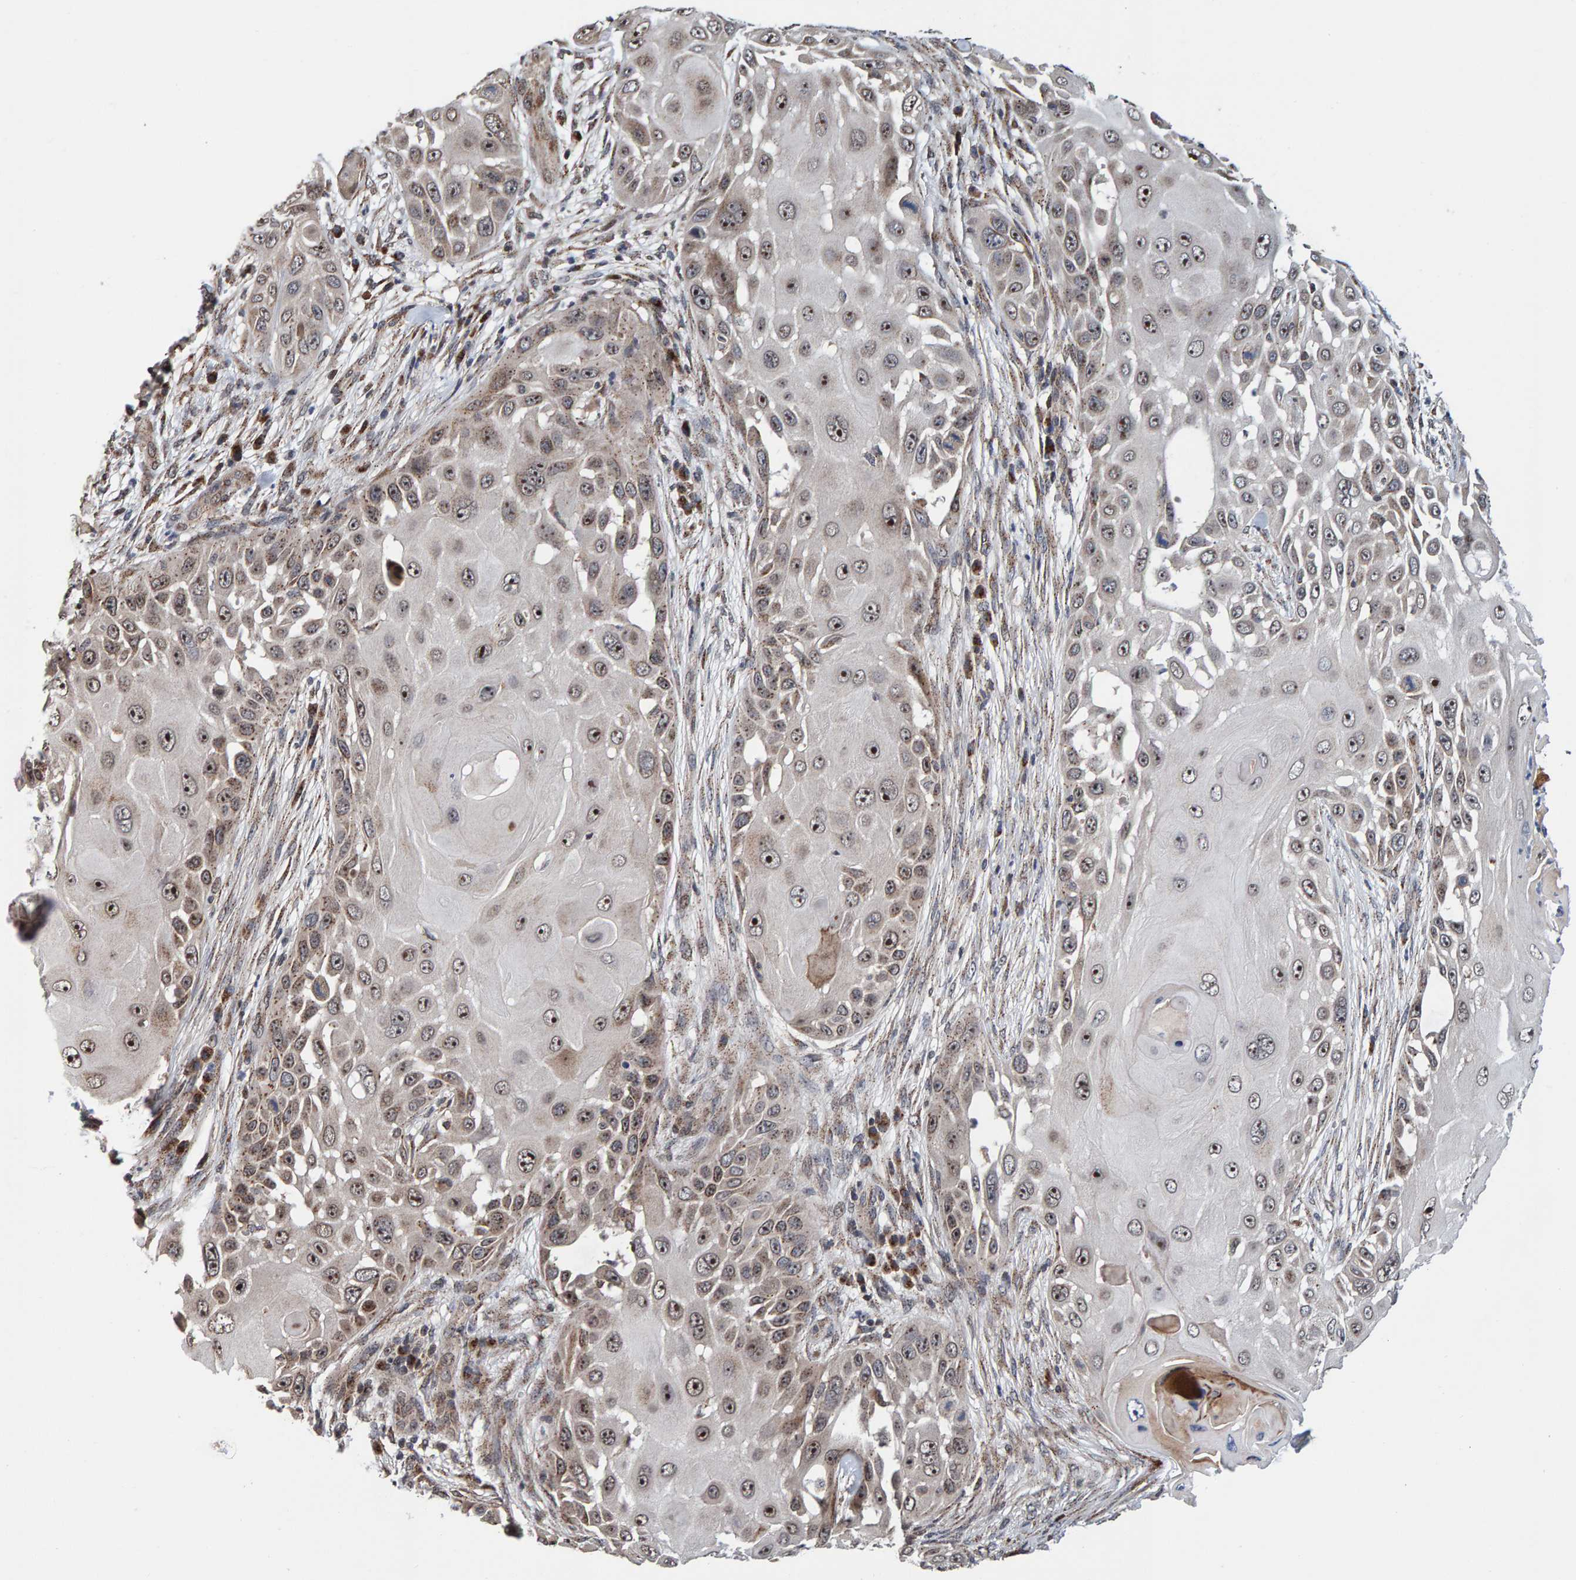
{"staining": {"intensity": "moderate", "quantity": ">75%", "location": "nuclear"}, "tissue": "skin cancer", "cell_type": "Tumor cells", "image_type": "cancer", "snomed": [{"axis": "morphology", "description": "Squamous cell carcinoma, NOS"}, {"axis": "topography", "description": "Skin"}], "caption": "This histopathology image demonstrates immunohistochemistry staining of squamous cell carcinoma (skin), with medium moderate nuclear positivity in about >75% of tumor cells.", "gene": "CCDC25", "patient": {"sex": "female", "age": 44}}